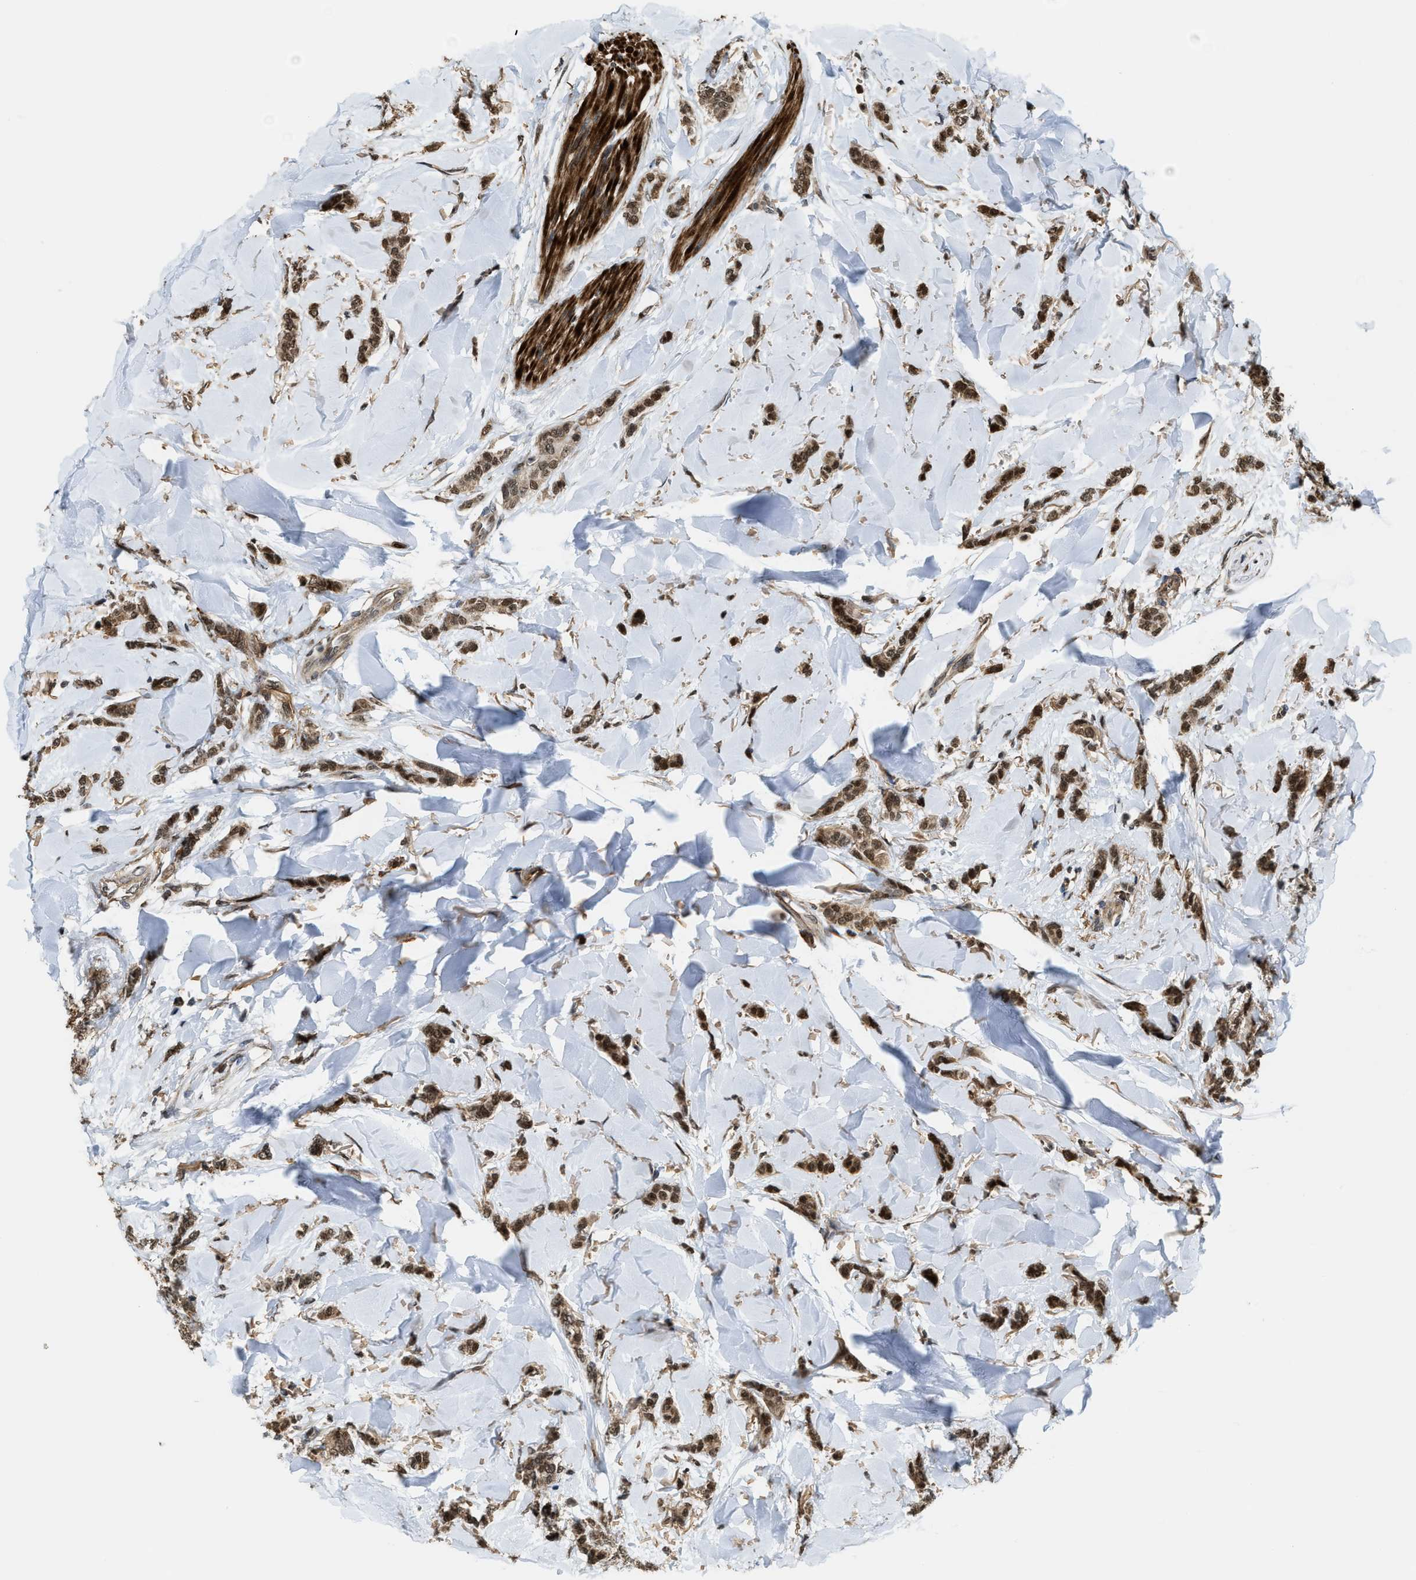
{"staining": {"intensity": "moderate", "quantity": ">75%", "location": "cytoplasmic/membranous,nuclear"}, "tissue": "breast cancer", "cell_type": "Tumor cells", "image_type": "cancer", "snomed": [{"axis": "morphology", "description": "Lobular carcinoma"}, {"axis": "topography", "description": "Skin"}, {"axis": "topography", "description": "Breast"}], "caption": "A histopathology image of human breast lobular carcinoma stained for a protein reveals moderate cytoplasmic/membranous and nuclear brown staining in tumor cells.", "gene": "ZNF250", "patient": {"sex": "female", "age": 46}}